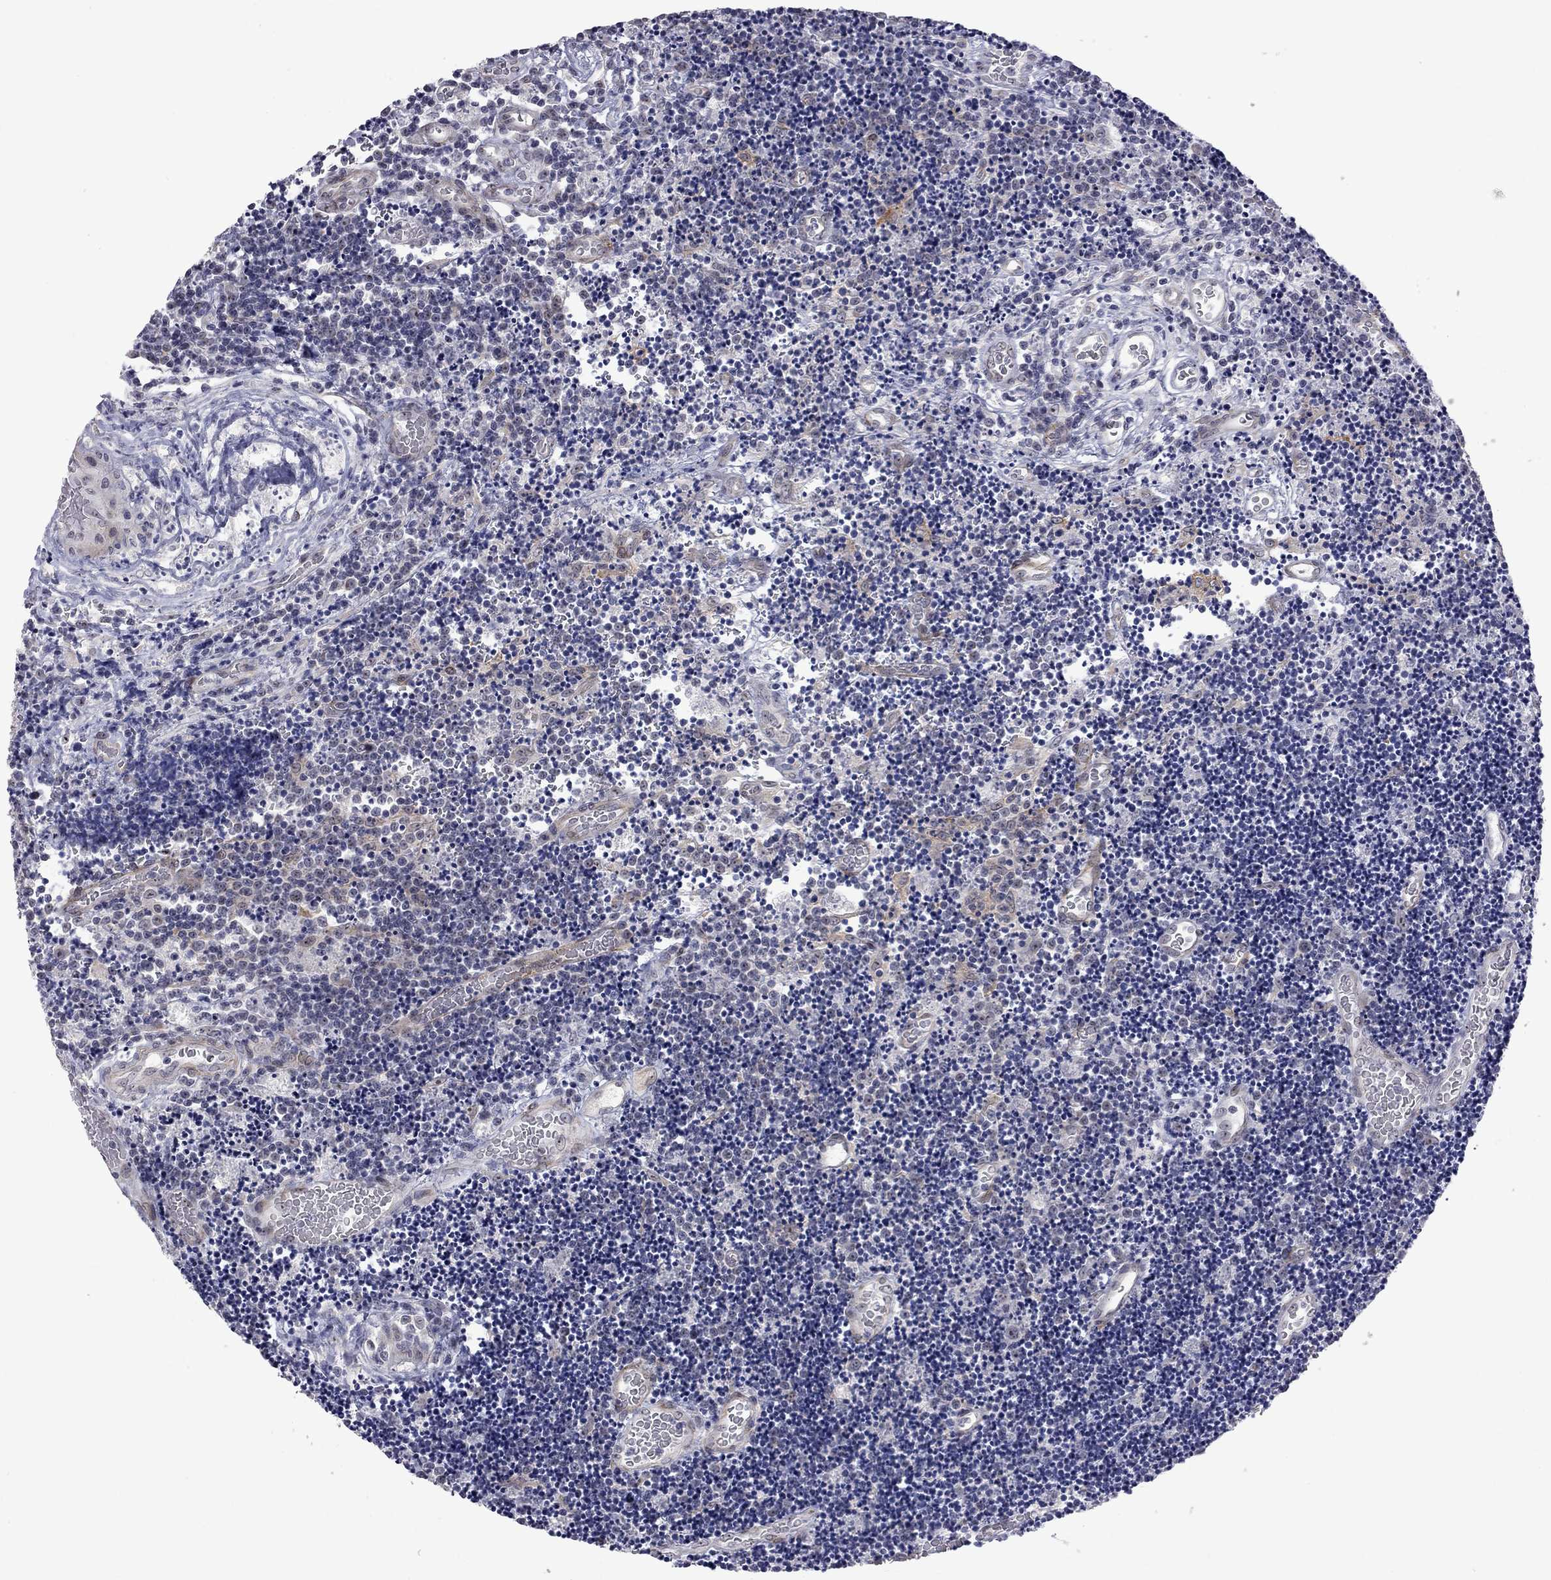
{"staining": {"intensity": "negative", "quantity": "none", "location": "none"}, "tissue": "lymphoma", "cell_type": "Tumor cells", "image_type": "cancer", "snomed": [{"axis": "morphology", "description": "Malignant lymphoma, non-Hodgkin's type, Low grade"}, {"axis": "topography", "description": "Brain"}], "caption": "Low-grade malignant lymphoma, non-Hodgkin's type was stained to show a protein in brown. There is no significant staining in tumor cells.", "gene": "GSG1L", "patient": {"sex": "female", "age": 66}}